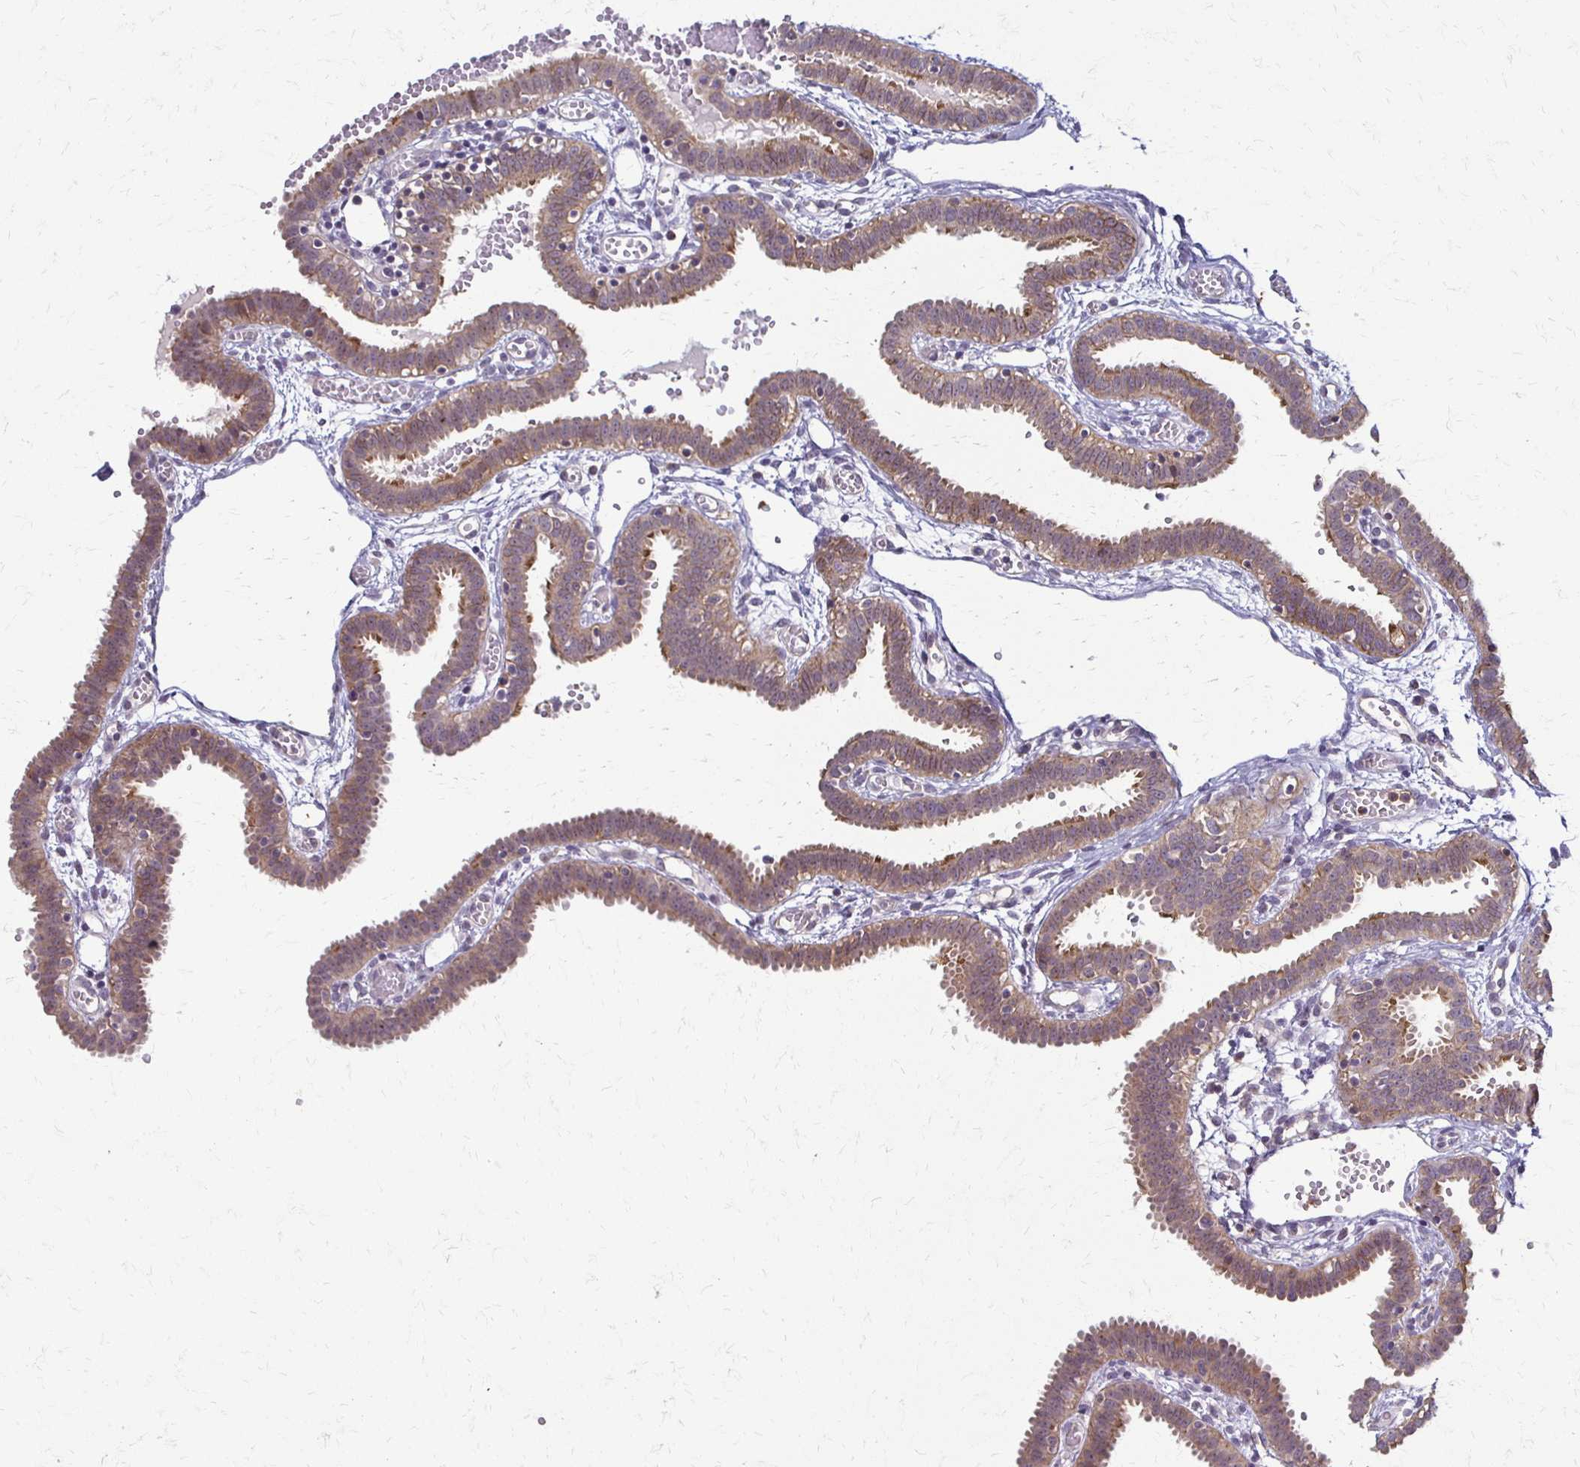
{"staining": {"intensity": "moderate", "quantity": ">75%", "location": "cytoplasmic/membranous"}, "tissue": "fallopian tube", "cell_type": "Glandular cells", "image_type": "normal", "snomed": [{"axis": "morphology", "description": "Normal tissue, NOS"}, {"axis": "topography", "description": "Fallopian tube"}], "caption": "Immunohistochemistry histopathology image of benign fallopian tube: human fallopian tube stained using immunohistochemistry (IHC) demonstrates medium levels of moderate protein expression localized specifically in the cytoplasmic/membranous of glandular cells, appearing as a cytoplasmic/membranous brown color.", "gene": "SLC9A9", "patient": {"sex": "female", "age": 37}}